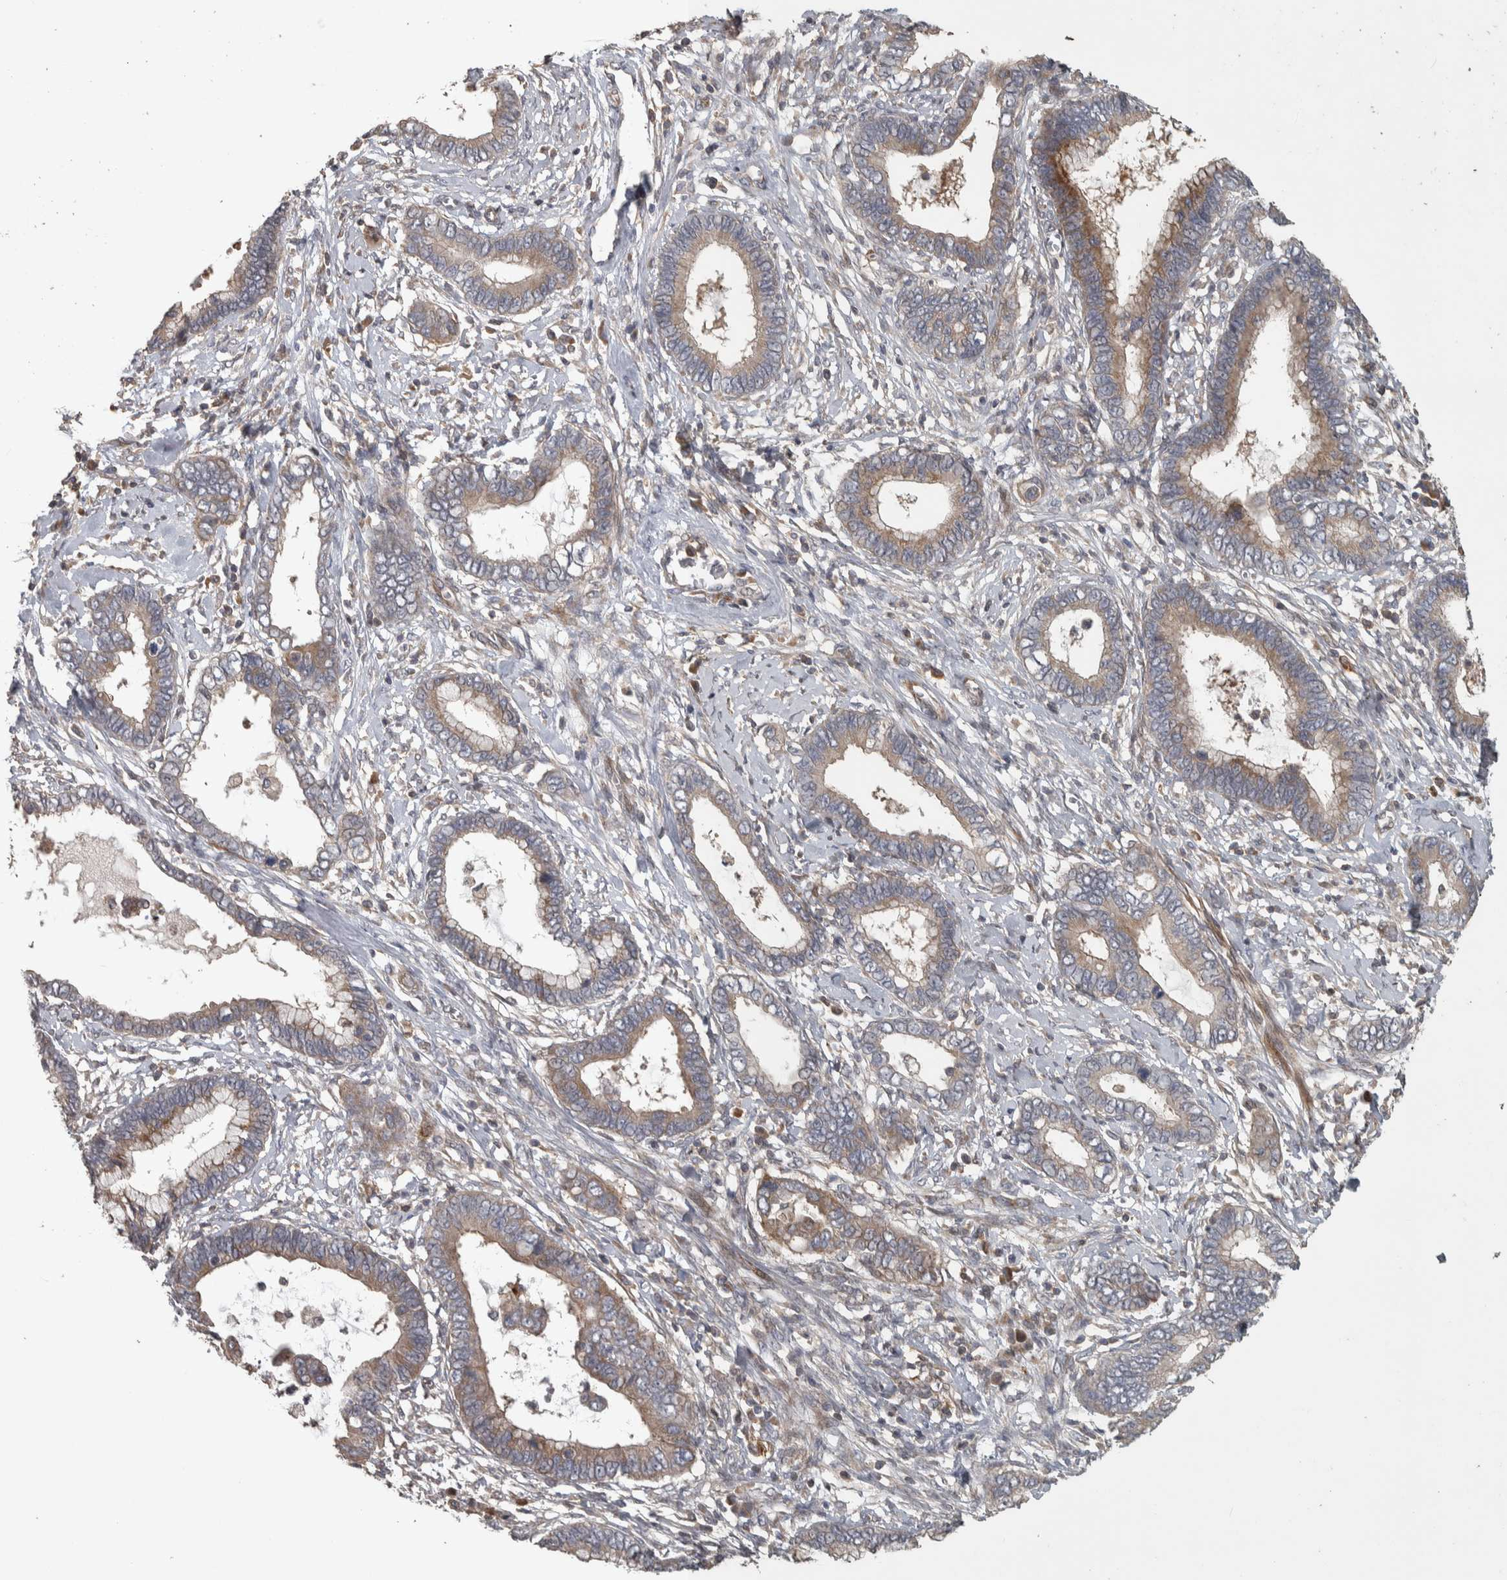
{"staining": {"intensity": "moderate", "quantity": "<25%", "location": "cytoplasmic/membranous"}, "tissue": "cervical cancer", "cell_type": "Tumor cells", "image_type": "cancer", "snomed": [{"axis": "morphology", "description": "Adenocarcinoma, NOS"}, {"axis": "topography", "description": "Cervix"}], "caption": "DAB (3,3'-diaminobenzidine) immunohistochemical staining of cervical cancer shows moderate cytoplasmic/membranous protein expression in about <25% of tumor cells.", "gene": "ERAL1", "patient": {"sex": "female", "age": 44}}